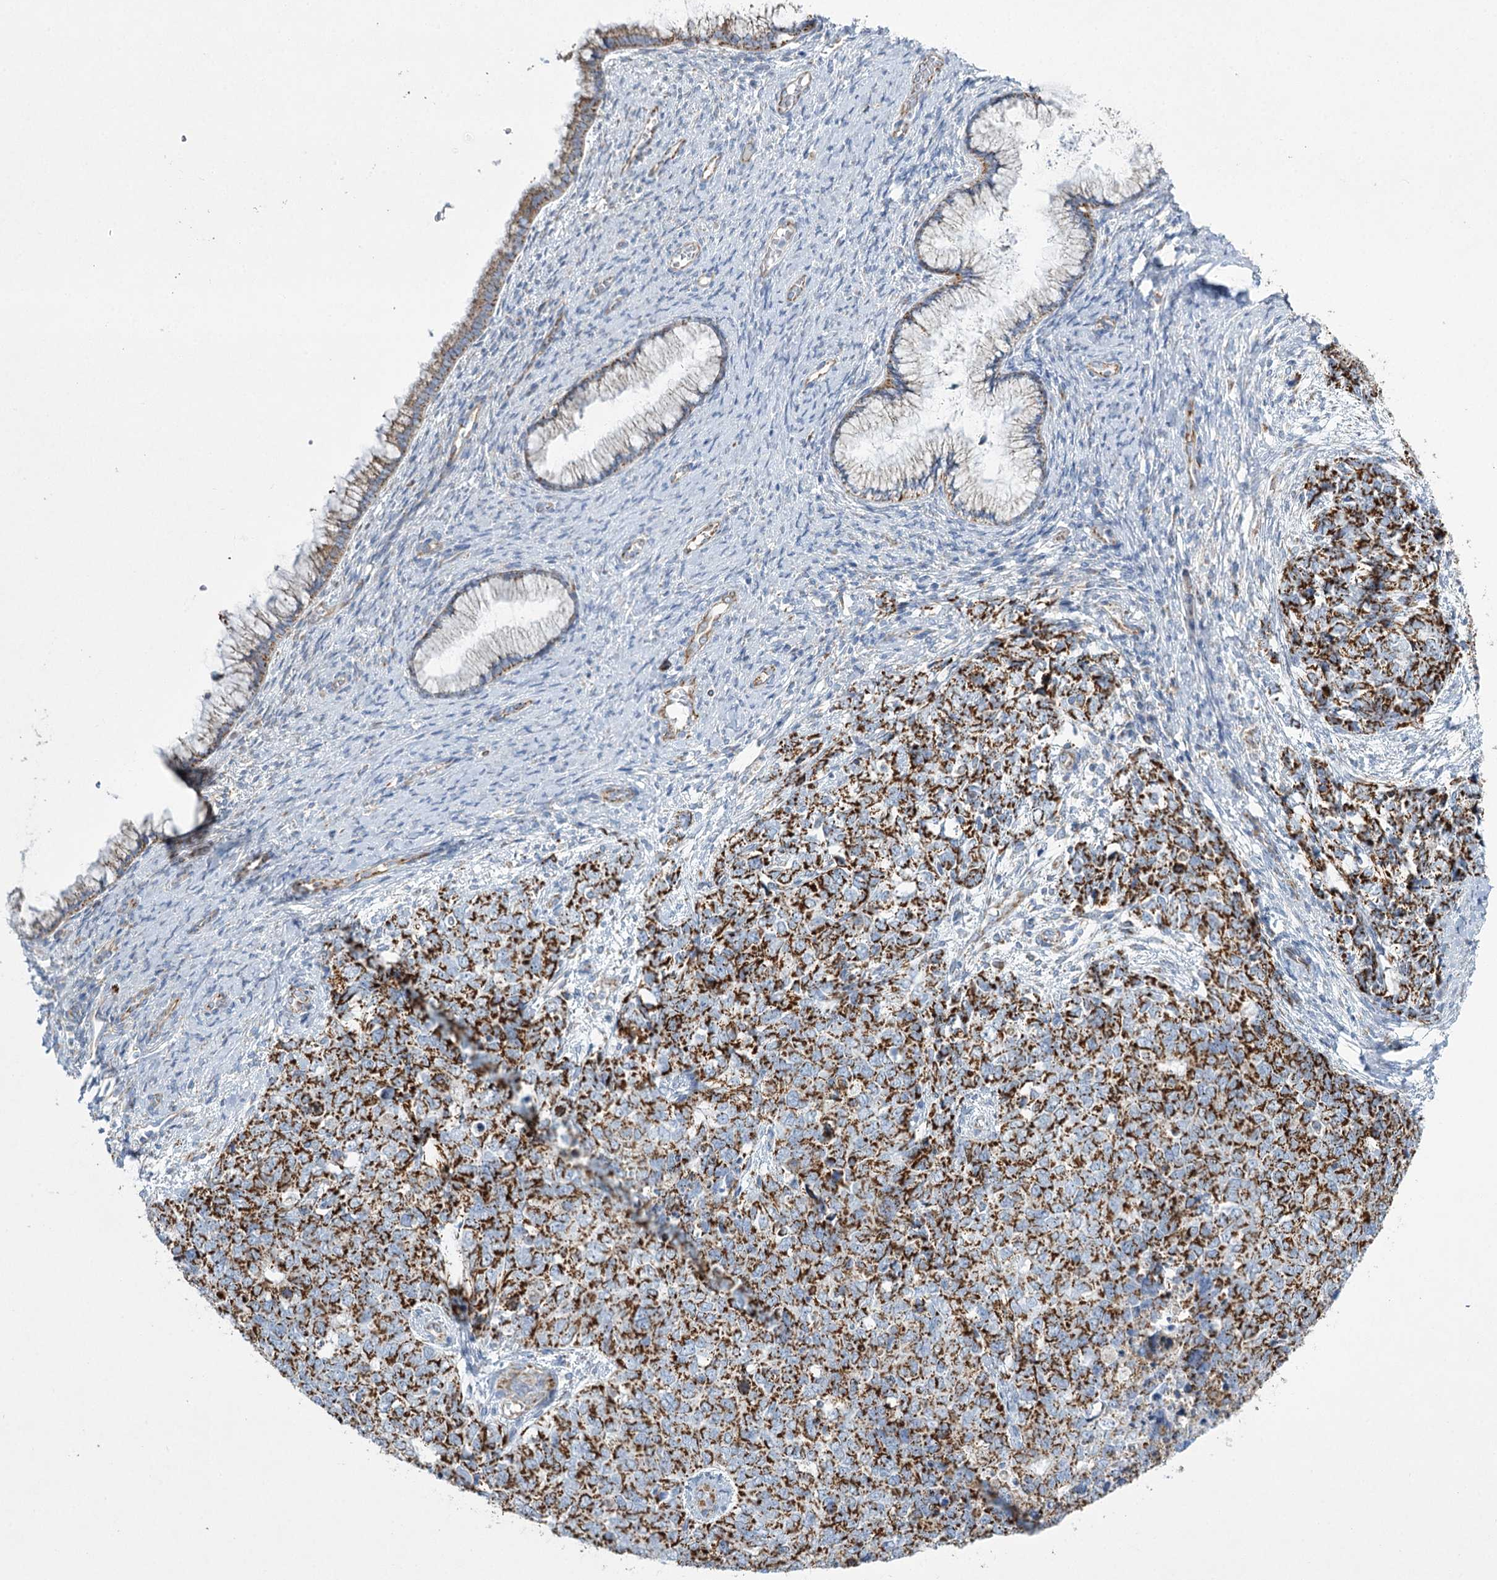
{"staining": {"intensity": "strong", "quantity": ">75%", "location": "cytoplasmic/membranous"}, "tissue": "cervical cancer", "cell_type": "Tumor cells", "image_type": "cancer", "snomed": [{"axis": "morphology", "description": "Squamous cell carcinoma, NOS"}, {"axis": "topography", "description": "Cervix"}], "caption": "A high amount of strong cytoplasmic/membranous staining is seen in about >75% of tumor cells in cervical squamous cell carcinoma tissue.", "gene": "DHTKD1", "patient": {"sex": "female", "age": 63}}